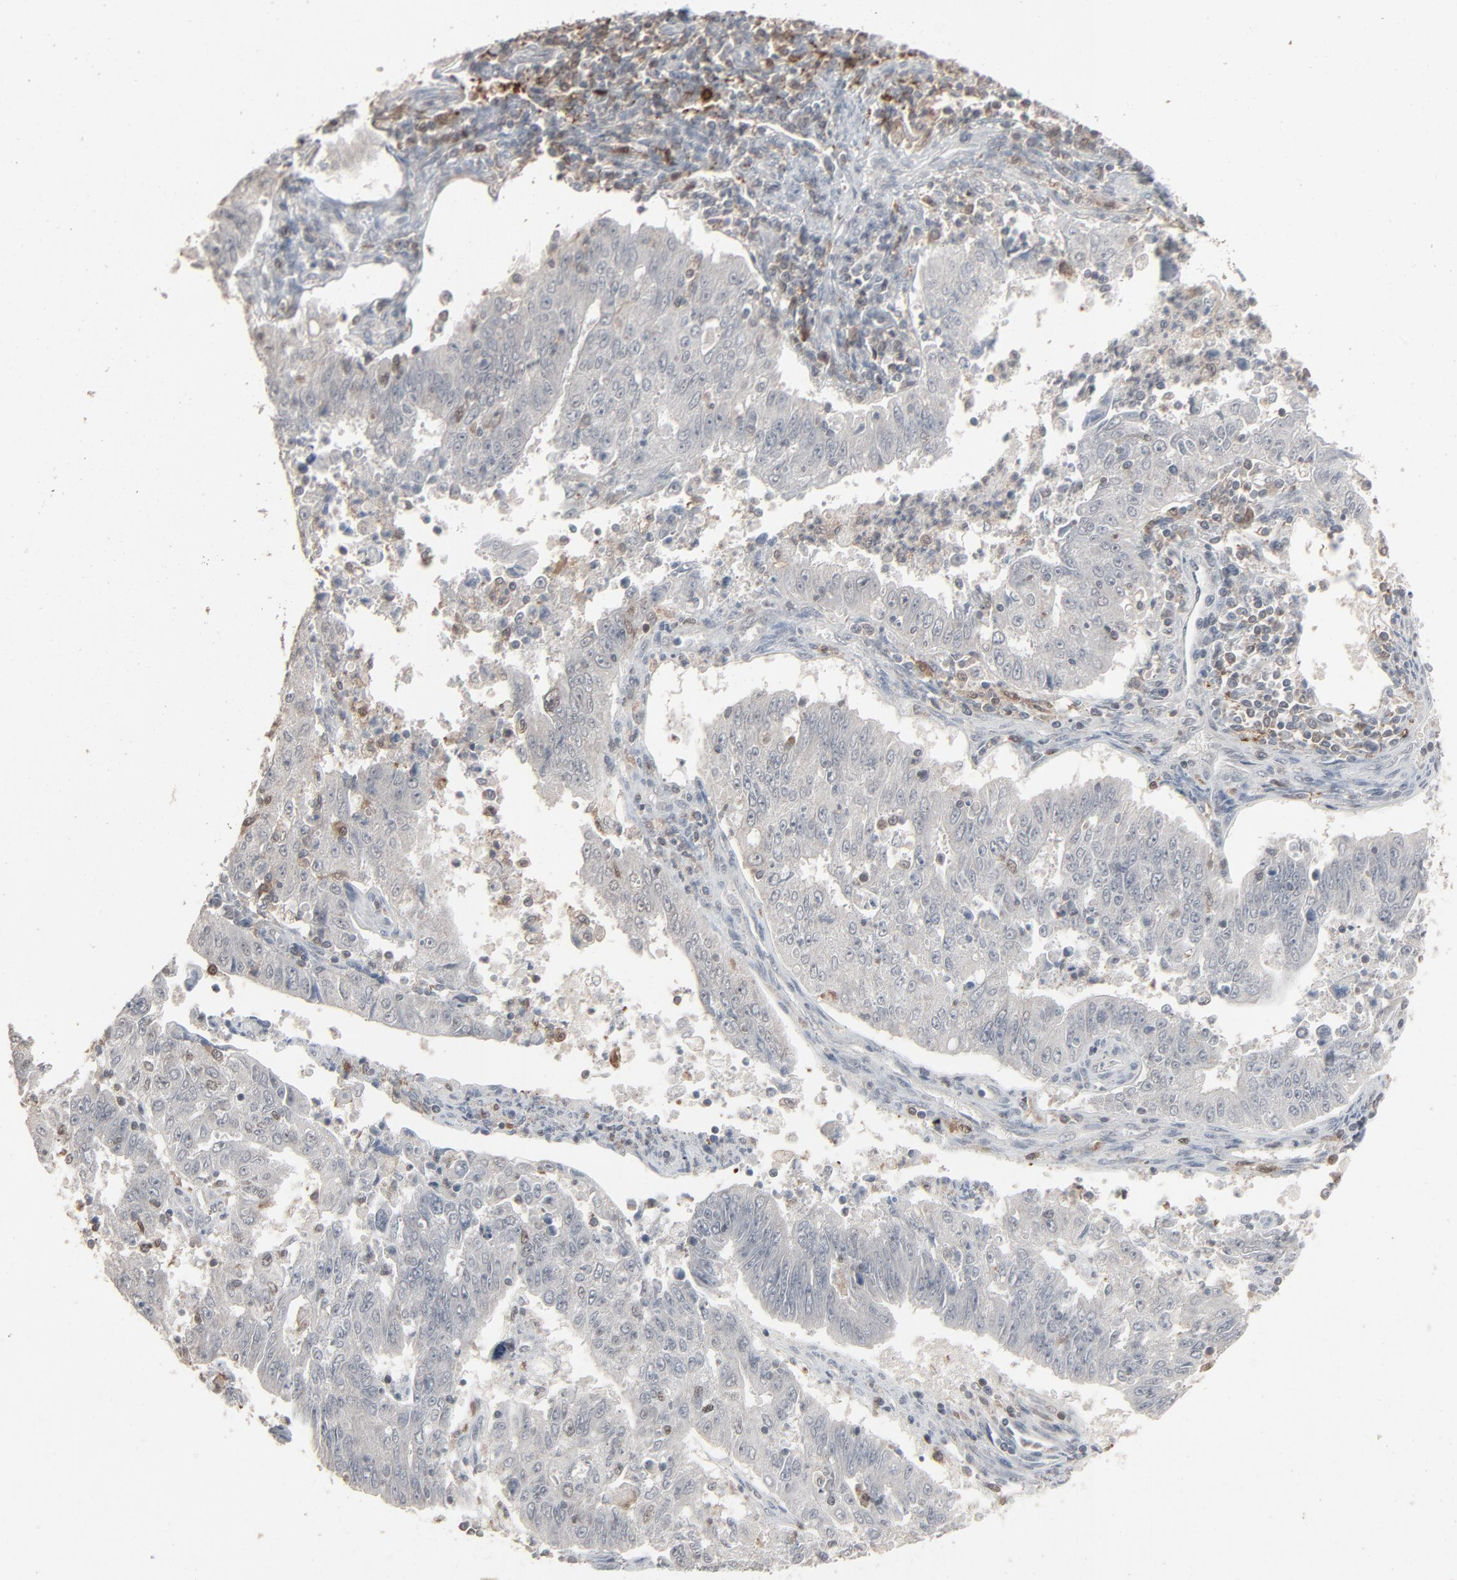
{"staining": {"intensity": "negative", "quantity": "none", "location": "none"}, "tissue": "endometrial cancer", "cell_type": "Tumor cells", "image_type": "cancer", "snomed": [{"axis": "morphology", "description": "Adenocarcinoma, NOS"}, {"axis": "topography", "description": "Endometrium"}], "caption": "This is a photomicrograph of immunohistochemistry staining of endometrial cancer, which shows no expression in tumor cells.", "gene": "DOCK8", "patient": {"sex": "female", "age": 42}}